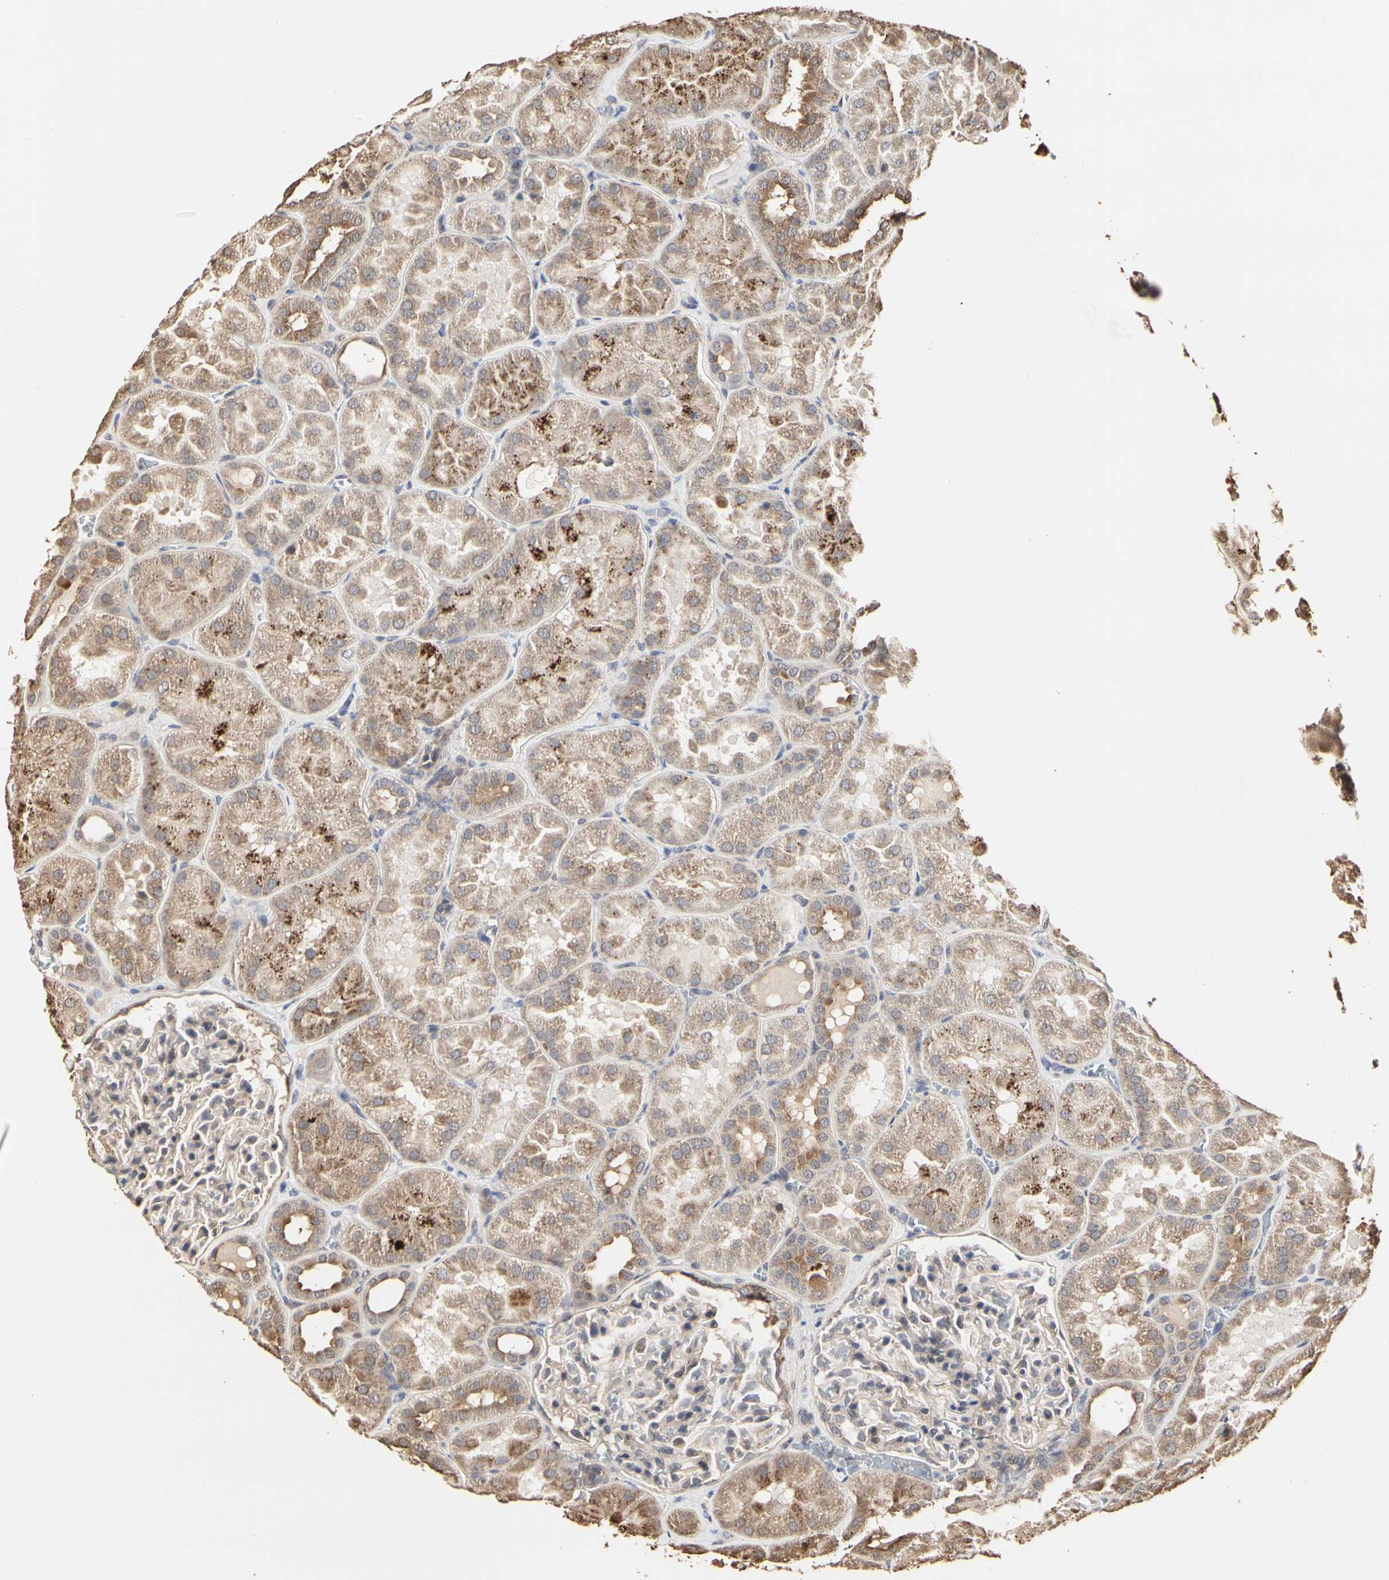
{"staining": {"intensity": "weak", "quantity": ">75%", "location": "cytoplasmic/membranous"}, "tissue": "kidney", "cell_type": "Cells in glomeruli", "image_type": "normal", "snomed": [{"axis": "morphology", "description": "Normal tissue, NOS"}, {"axis": "topography", "description": "Kidney"}], "caption": "Immunohistochemical staining of unremarkable human kidney exhibits >75% levels of weak cytoplasmic/membranous protein expression in about >75% of cells in glomeruli.", "gene": "TAOK1", "patient": {"sex": "male", "age": 28}}